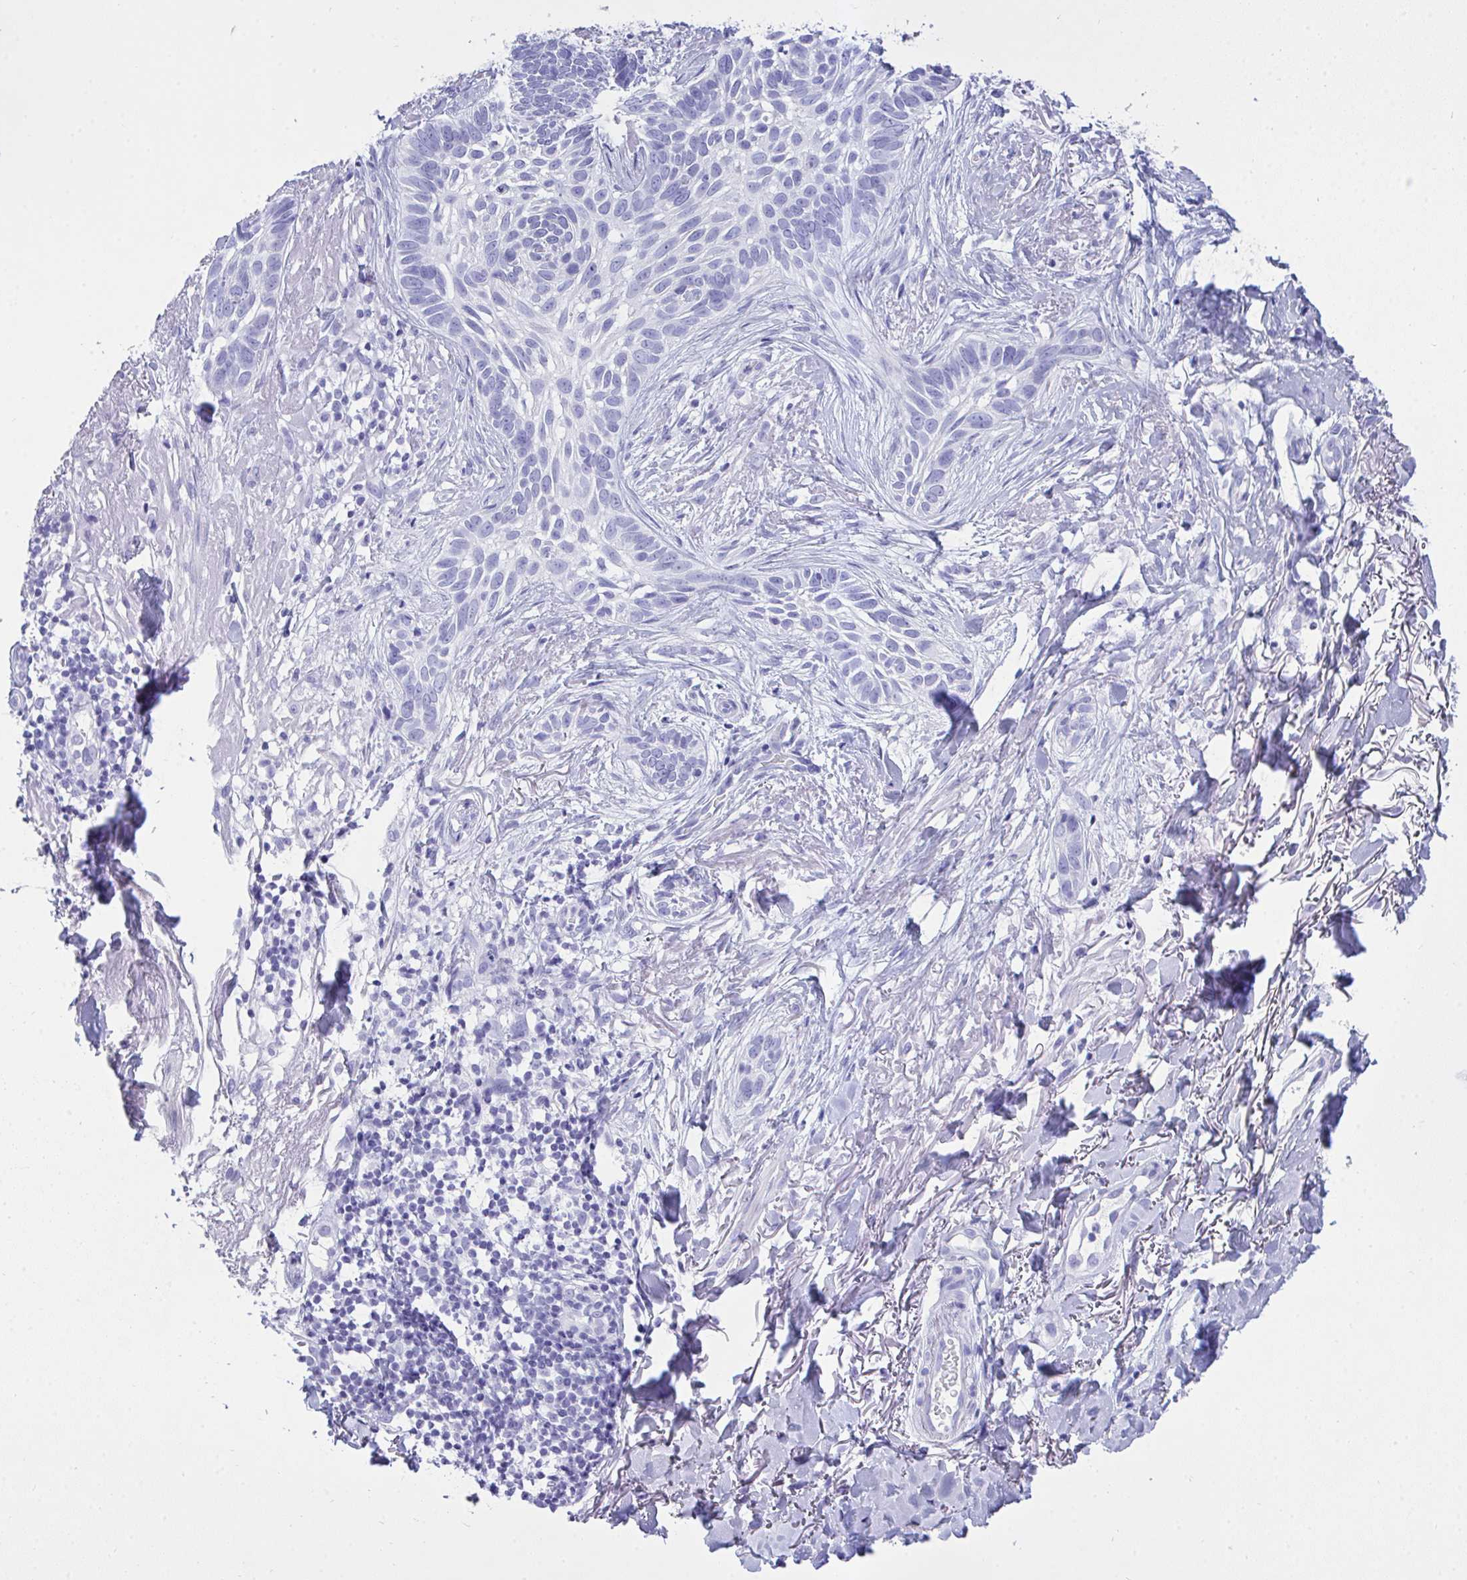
{"staining": {"intensity": "negative", "quantity": "none", "location": "none"}, "tissue": "skin cancer", "cell_type": "Tumor cells", "image_type": "cancer", "snomed": [{"axis": "morphology", "description": "Basal cell carcinoma"}, {"axis": "topography", "description": "Skin"}, {"axis": "topography", "description": "Skin of face"}], "caption": "DAB (3,3'-diaminobenzidine) immunohistochemical staining of skin basal cell carcinoma displays no significant positivity in tumor cells.", "gene": "AKR1D1", "patient": {"sex": "female", "age": 90}}